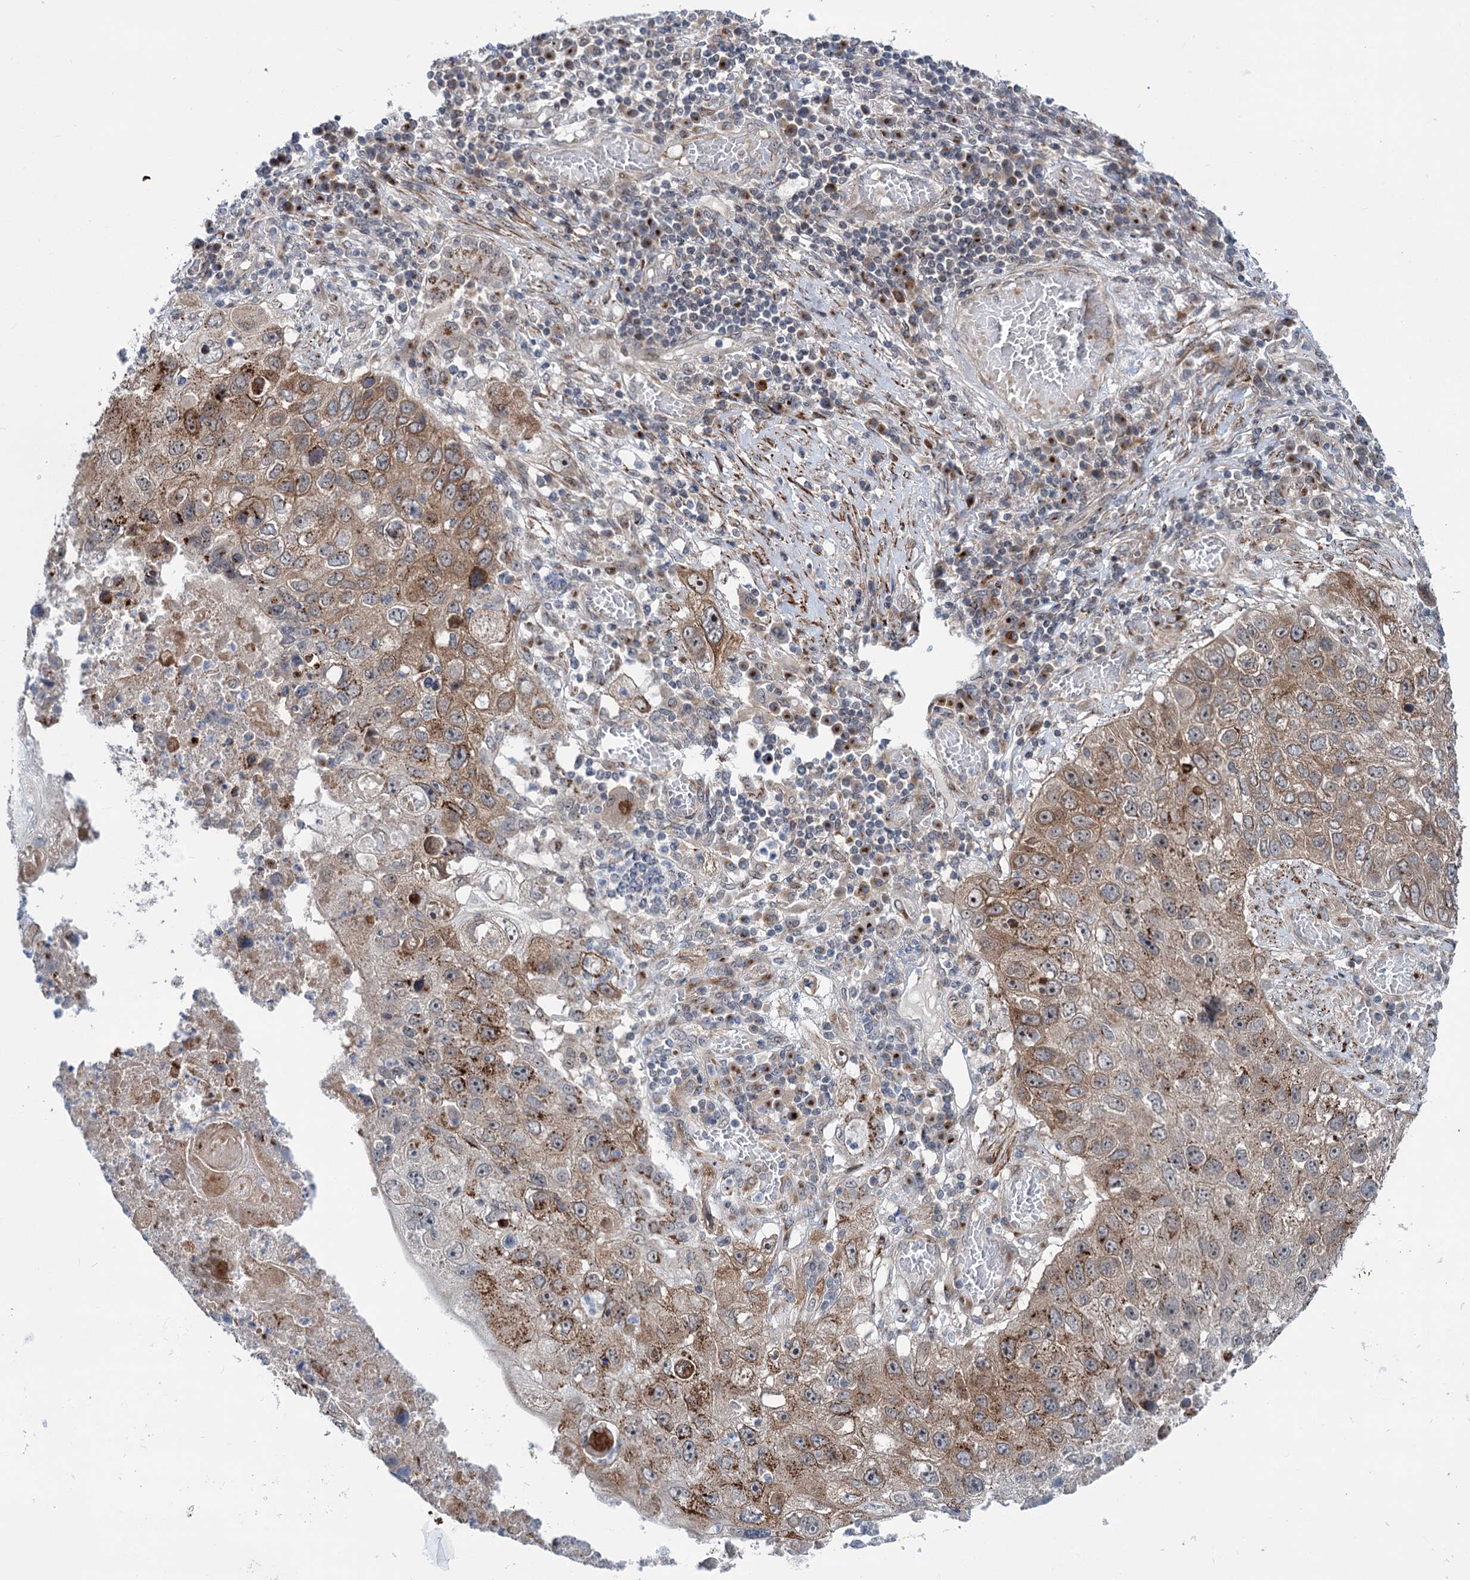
{"staining": {"intensity": "moderate", "quantity": ">75%", "location": "cytoplasmic/membranous"}, "tissue": "lung cancer", "cell_type": "Tumor cells", "image_type": "cancer", "snomed": [{"axis": "morphology", "description": "Squamous cell carcinoma, NOS"}, {"axis": "topography", "description": "Lung"}], "caption": "Lung cancer stained with immunohistochemistry (IHC) shows moderate cytoplasmic/membranous staining in about >75% of tumor cells.", "gene": "ELP4", "patient": {"sex": "male", "age": 61}}